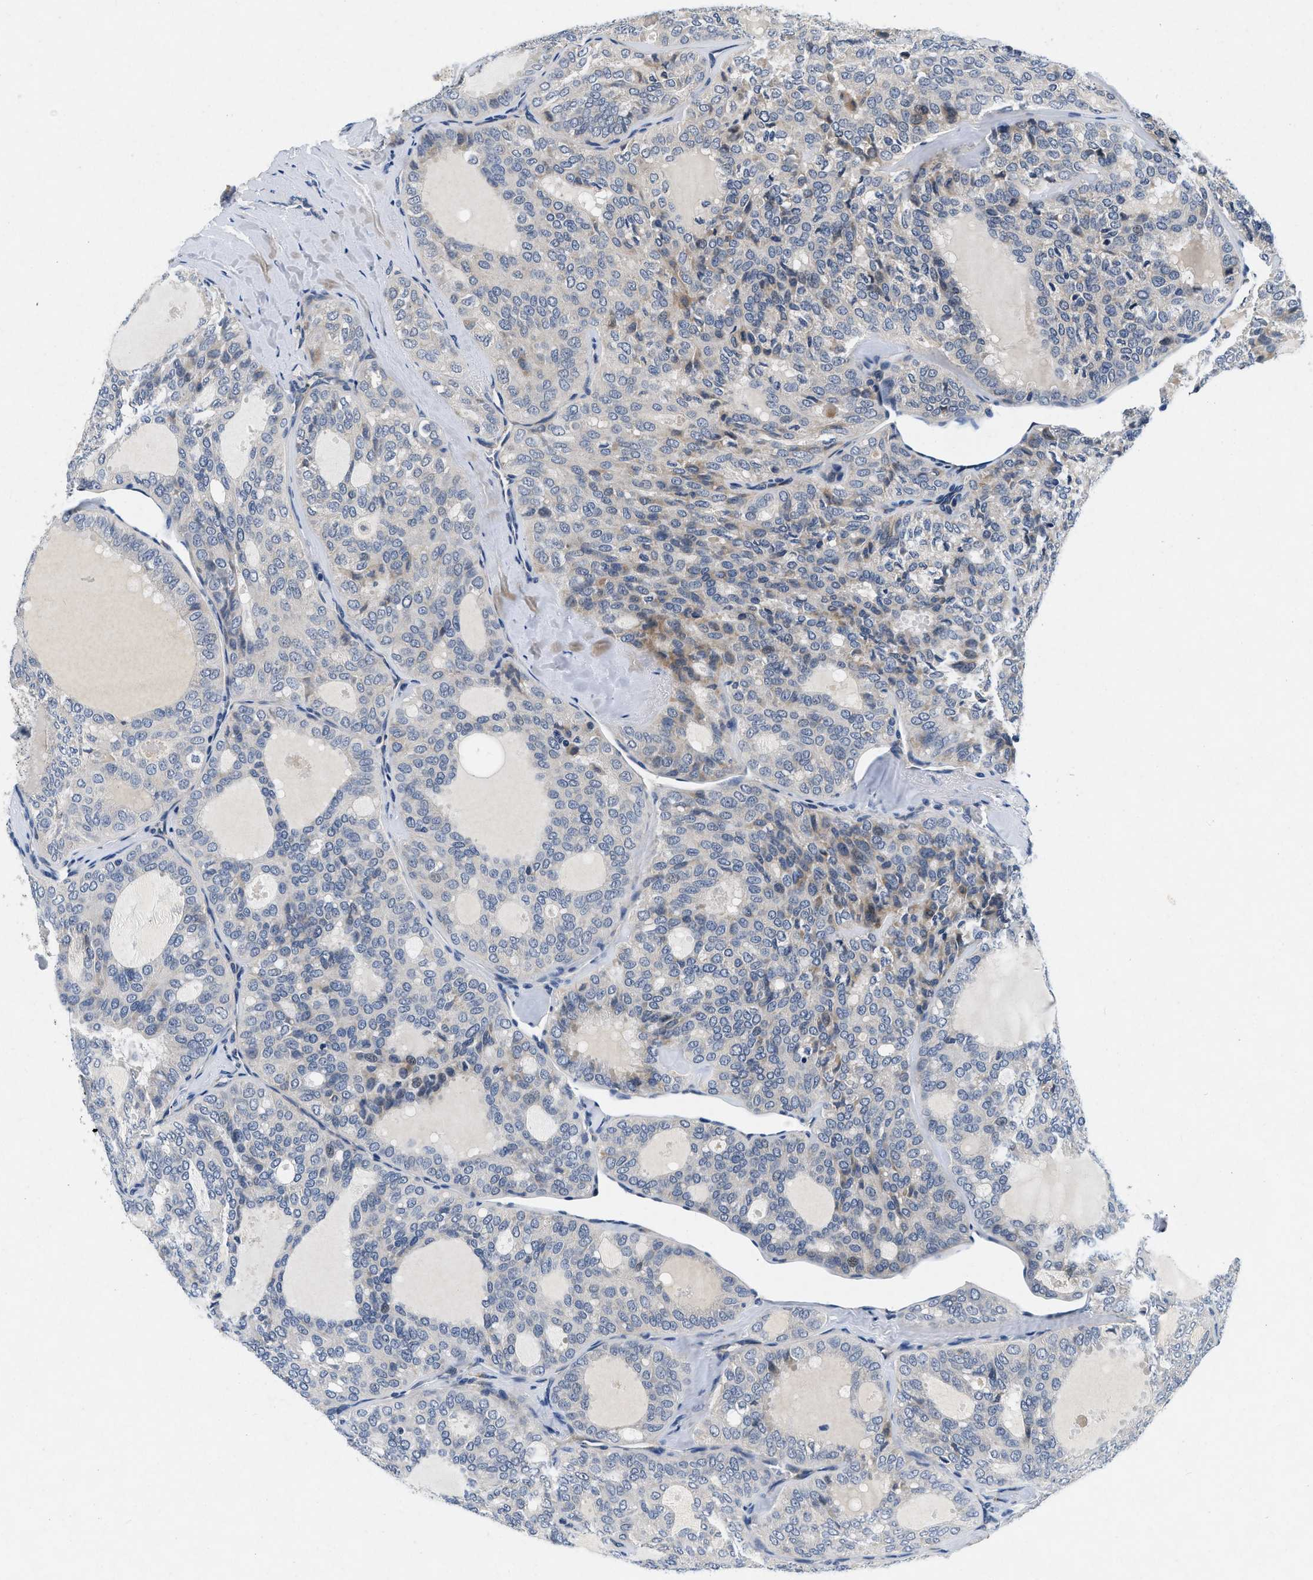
{"staining": {"intensity": "negative", "quantity": "none", "location": "none"}, "tissue": "thyroid cancer", "cell_type": "Tumor cells", "image_type": "cancer", "snomed": [{"axis": "morphology", "description": "Follicular adenoma carcinoma, NOS"}, {"axis": "topography", "description": "Thyroid gland"}], "caption": "A high-resolution photomicrograph shows IHC staining of thyroid follicular adenoma carcinoma, which exhibits no significant staining in tumor cells. (Immunohistochemistry (ihc), brightfield microscopy, high magnification).", "gene": "PDP1", "patient": {"sex": "male", "age": 75}}